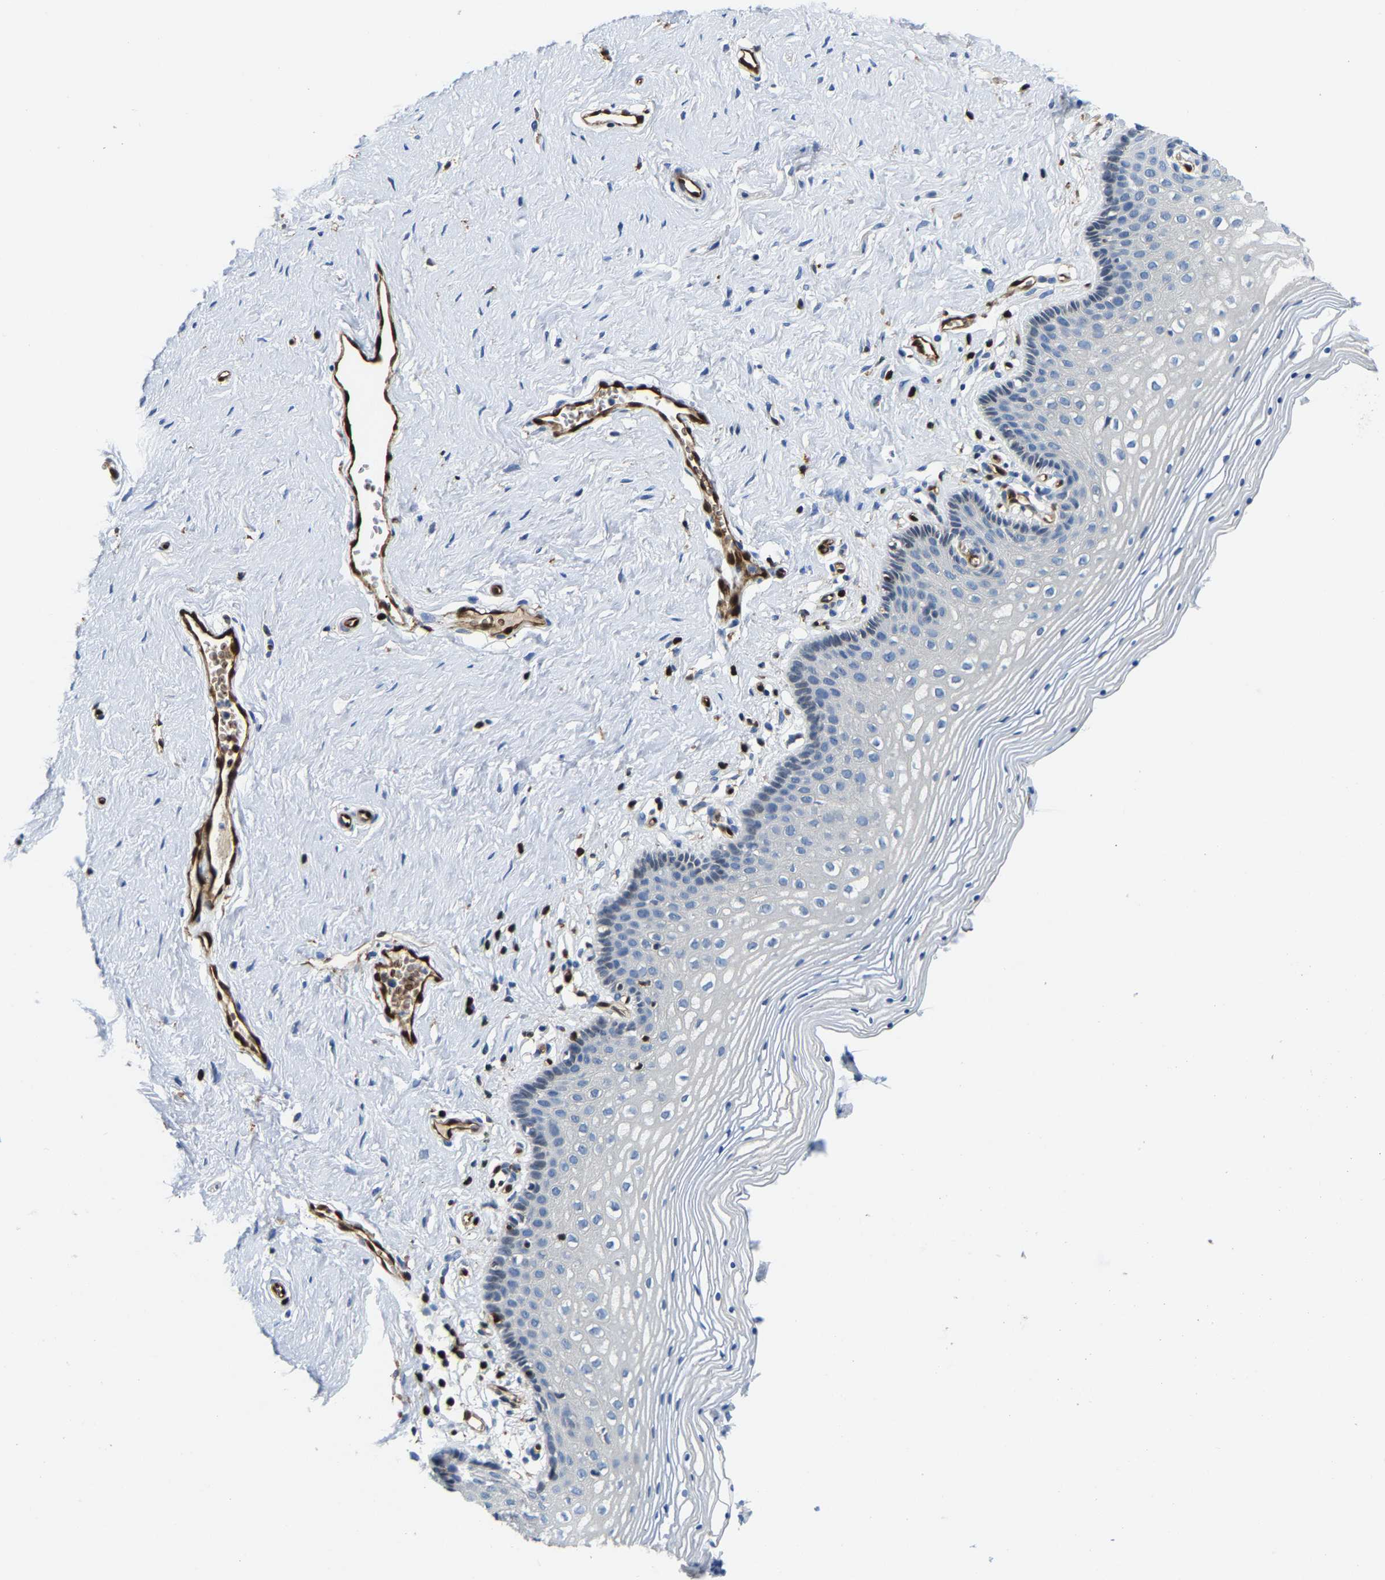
{"staining": {"intensity": "negative", "quantity": "none", "location": "none"}, "tissue": "vagina", "cell_type": "Squamous epithelial cells", "image_type": "normal", "snomed": [{"axis": "morphology", "description": "Normal tissue, NOS"}, {"axis": "topography", "description": "Vagina"}], "caption": "This is a micrograph of IHC staining of normal vagina, which shows no positivity in squamous epithelial cells.", "gene": "GIMAP7", "patient": {"sex": "female", "age": 32}}